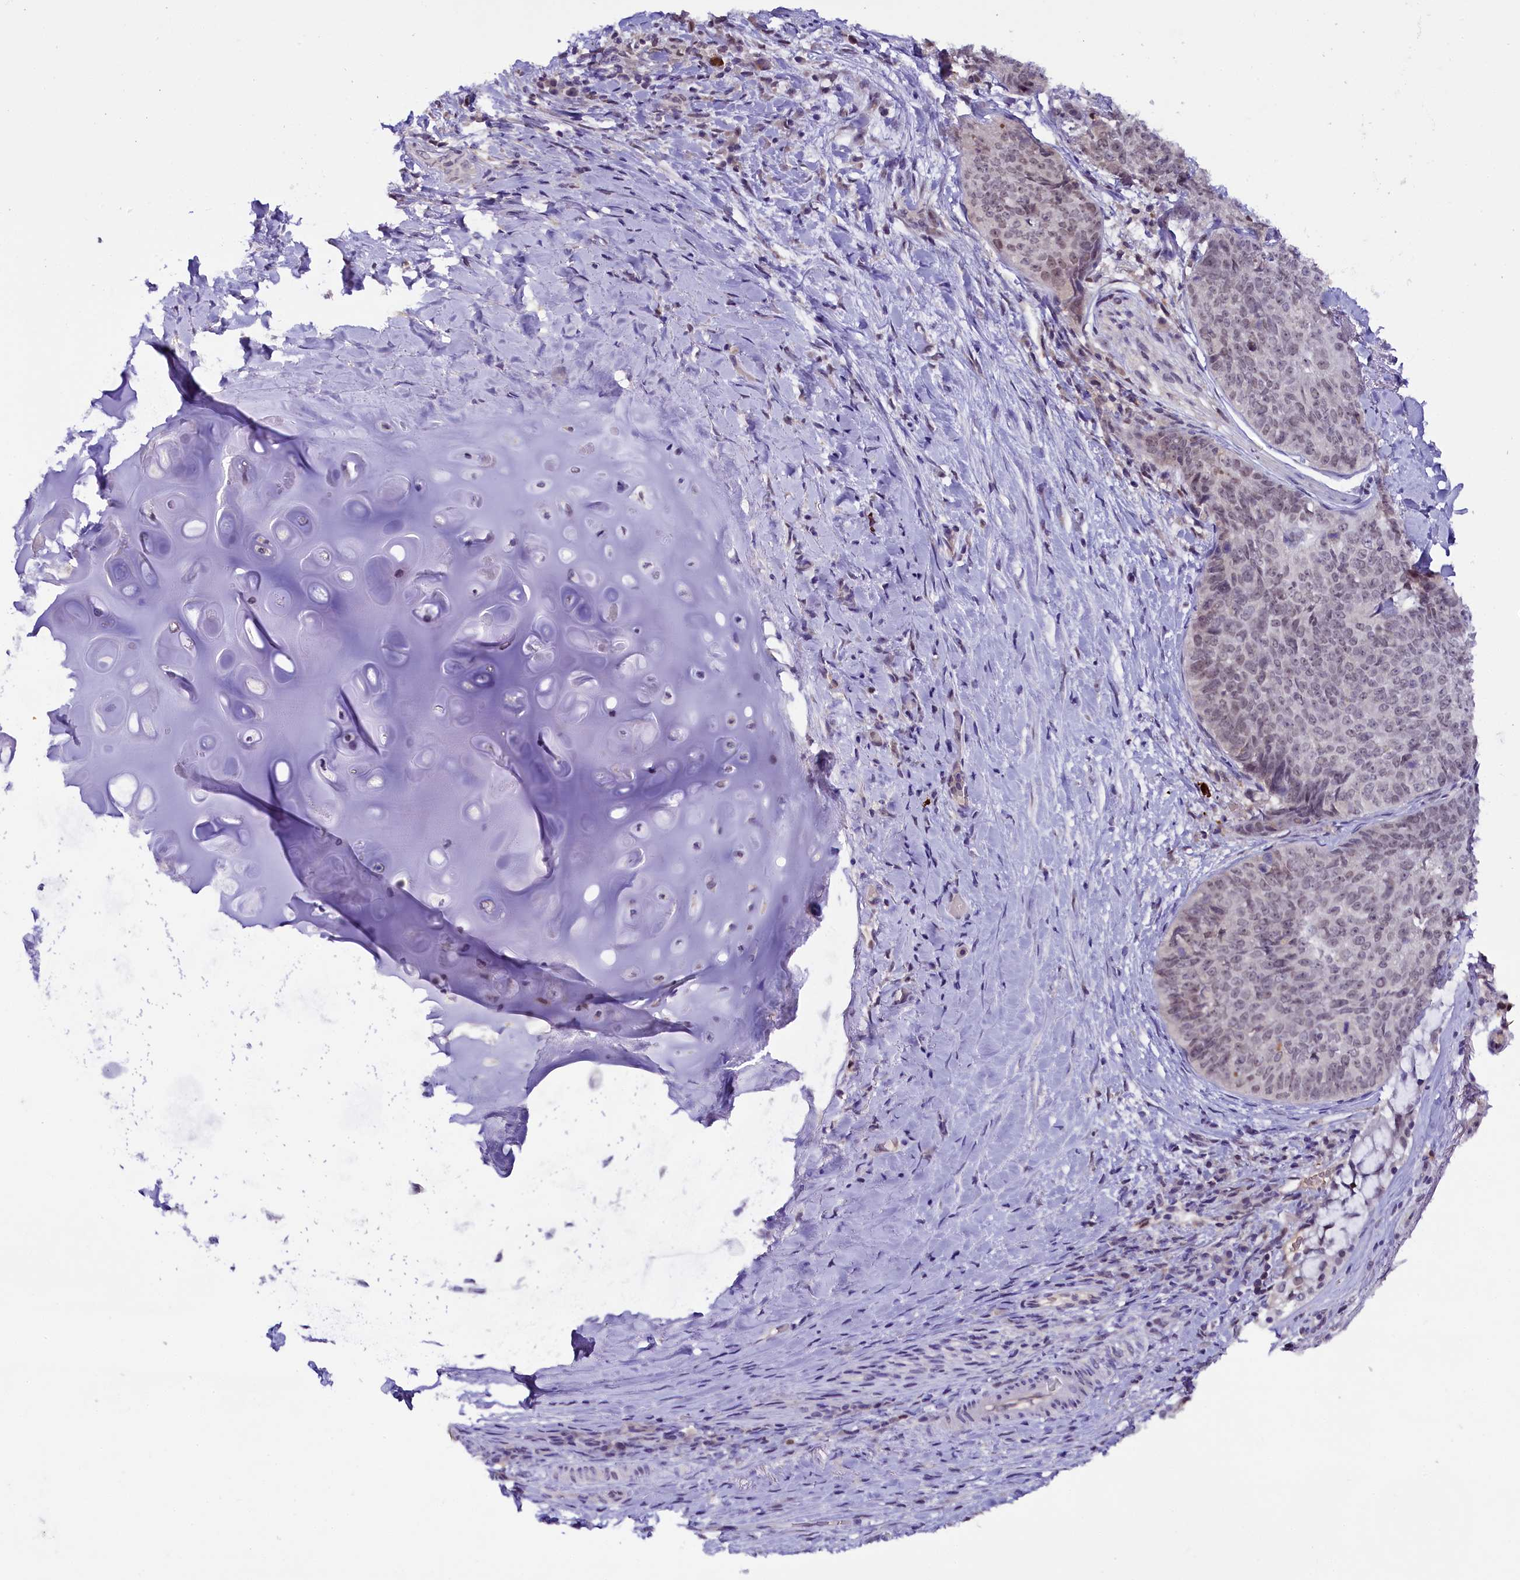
{"staining": {"intensity": "negative", "quantity": "none", "location": "none"}, "tissue": "adipose tissue", "cell_type": "Adipocytes", "image_type": "normal", "snomed": [{"axis": "morphology", "description": "Normal tissue, NOS"}, {"axis": "morphology", "description": "Squamous cell carcinoma, NOS"}, {"axis": "topography", "description": "Bronchus"}, {"axis": "topography", "description": "Lung"}], "caption": "Immunohistochemistry of benign adipose tissue reveals no staining in adipocytes.", "gene": "IQCN", "patient": {"sex": "male", "age": 64}}